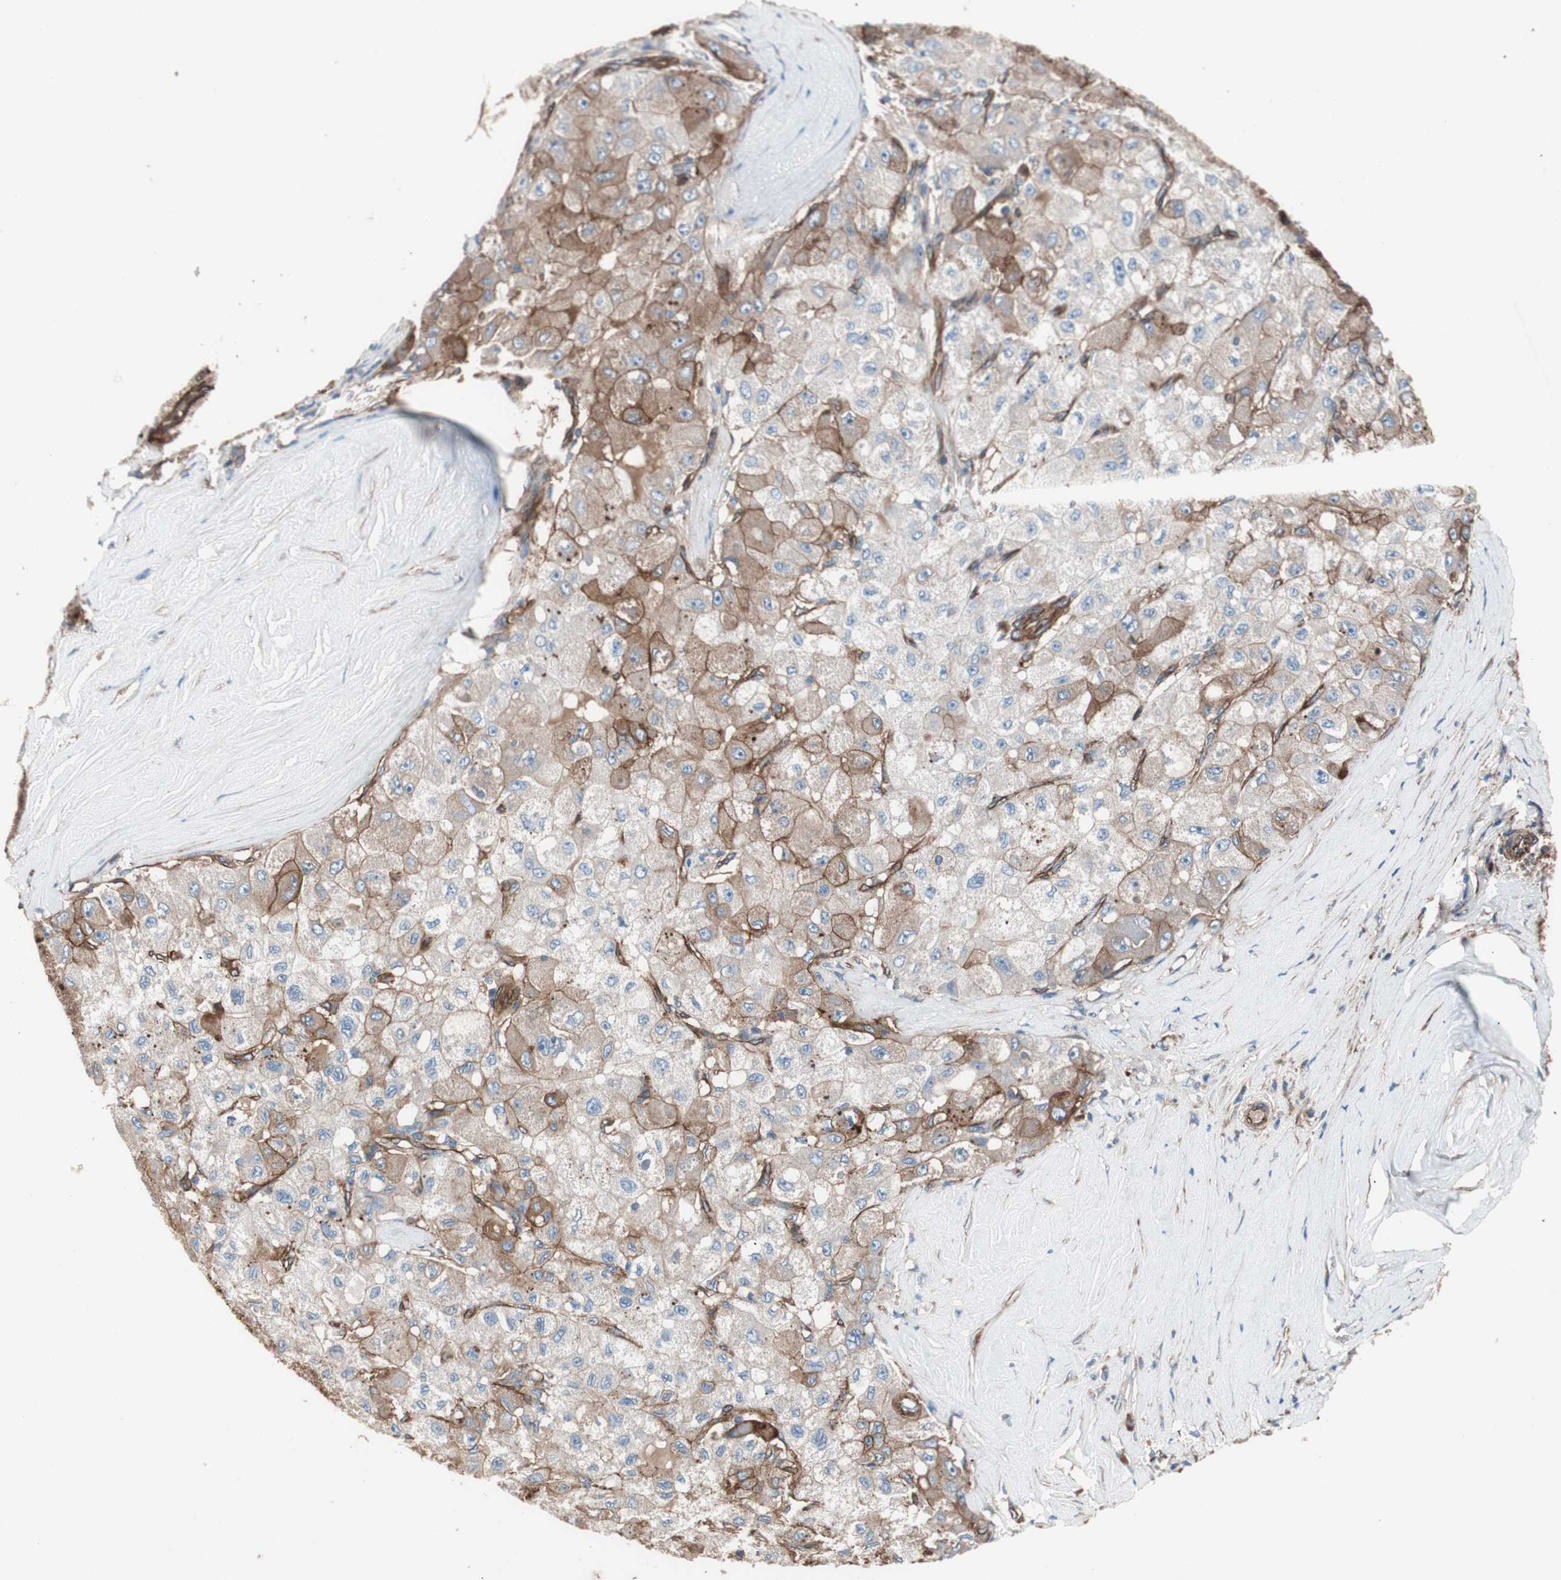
{"staining": {"intensity": "weak", "quantity": "25%-75%", "location": "cytoplasmic/membranous"}, "tissue": "liver cancer", "cell_type": "Tumor cells", "image_type": "cancer", "snomed": [{"axis": "morphology", "description": "Carcinoma, Hepatocellular, NOS"}, {"axis": "topography", "description": "Liver"}], "caption": "Hepatocellular carcinoma (liver) stained for a protein displays weak cytoplasmic/membranous positivity in tumor cells. (Brightfield microscopy of DAB IHC at high magnification).", "gene": "SPINT1", "patient": {"sex": "male", "age": 80}}